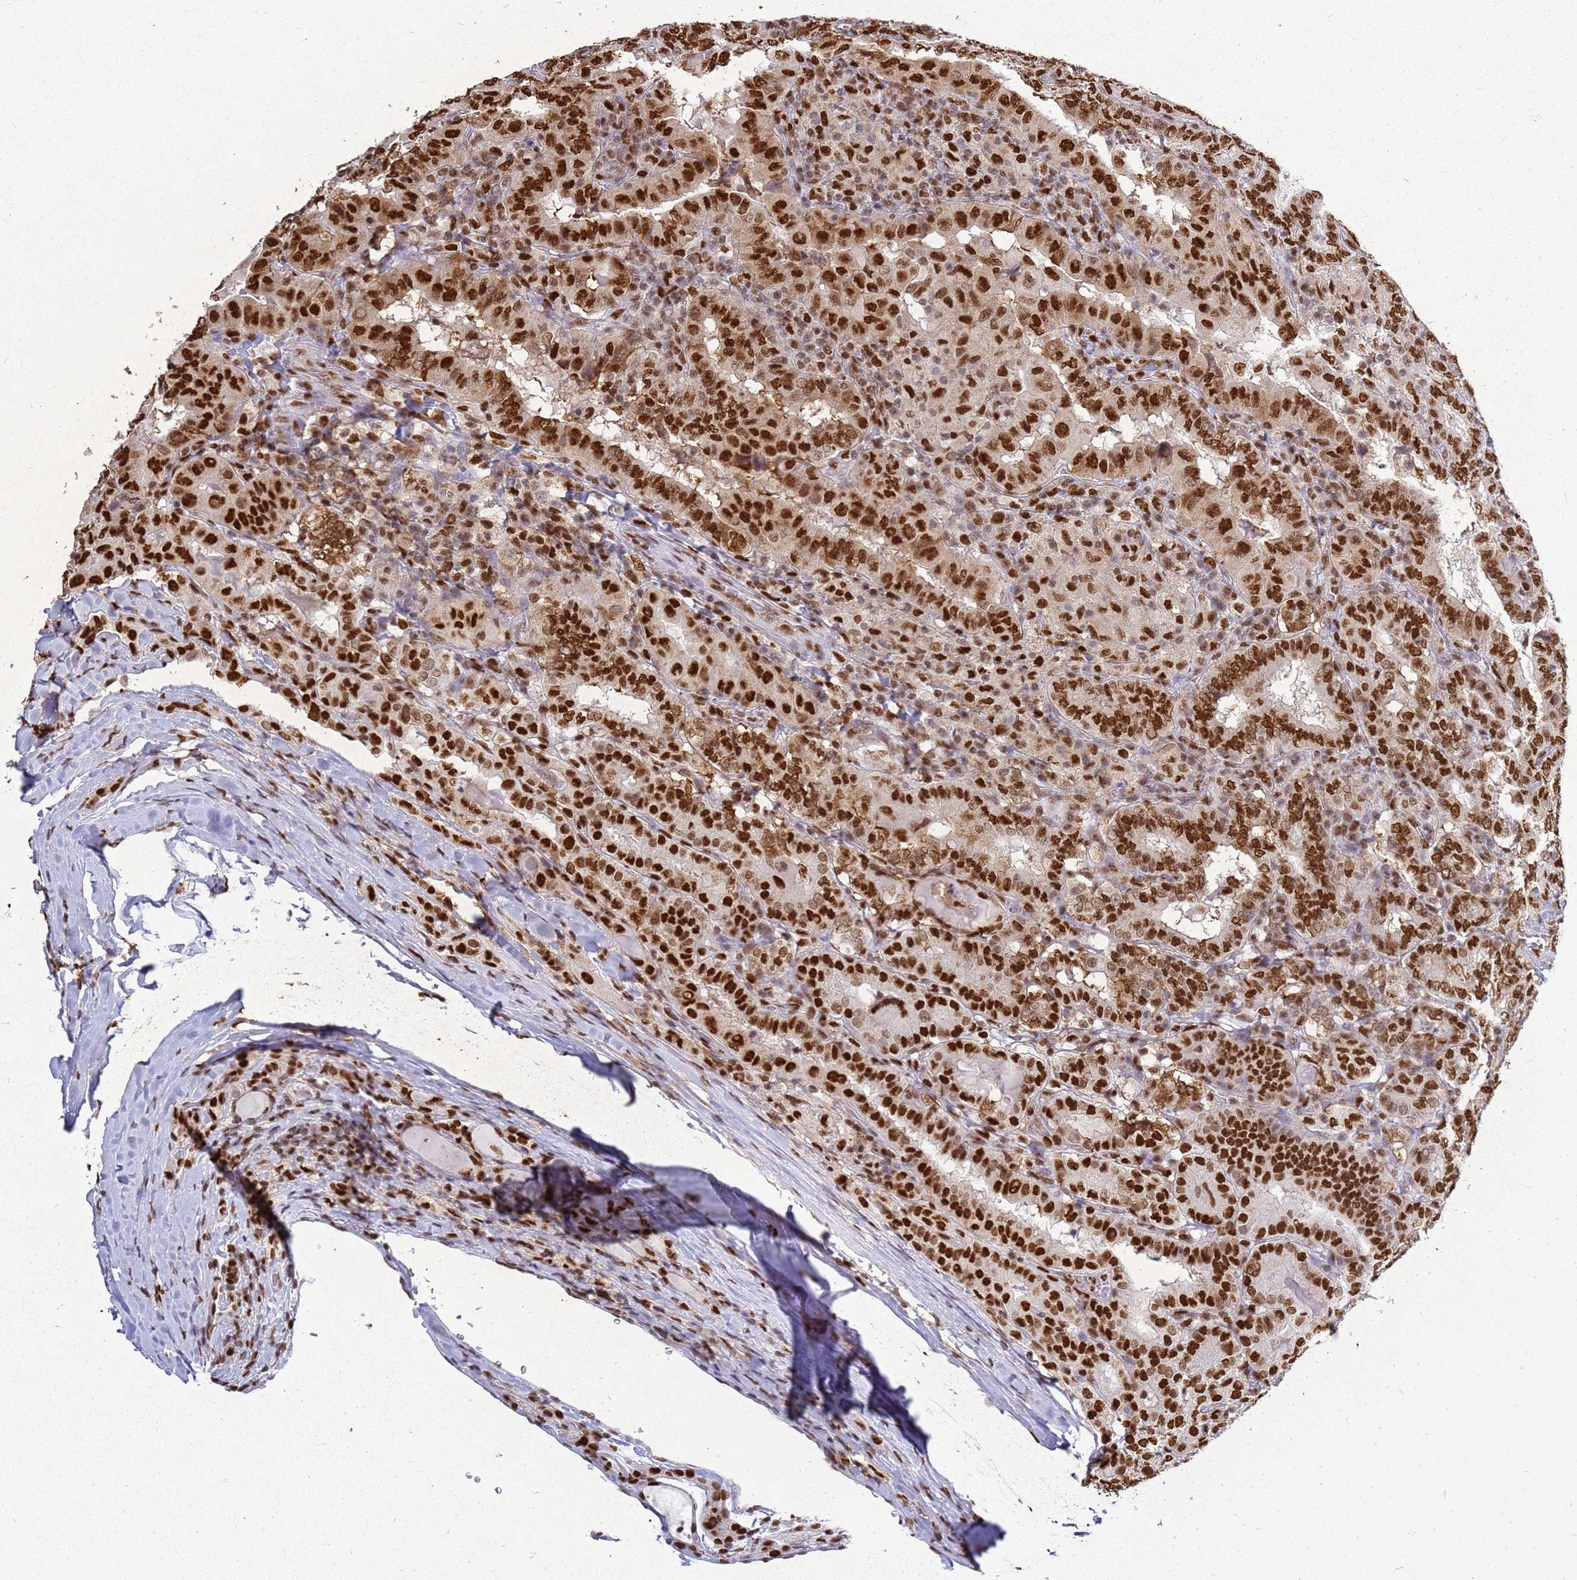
{"staining": {"intensity": "strong", "quantity": ">75%", "location": "nuclear"}, "tissue": "thyroid cancer", "cell_type": "Tumor cells", "image_type": "cancer", "snomed": [{"axis": "morphology", "description": "Papillary adenocarcinoma, NOS"}, {"axis": "topography", "description": "Thyroid gland"}], "caption": "Human thyroid papillary adenocarcinoma stained for a protein (brown) displays strong nuclear positive expression in approximately >75% of tumor cells.", "gene": "APEX1", "patient": {"sex": "female", "age": 72}}